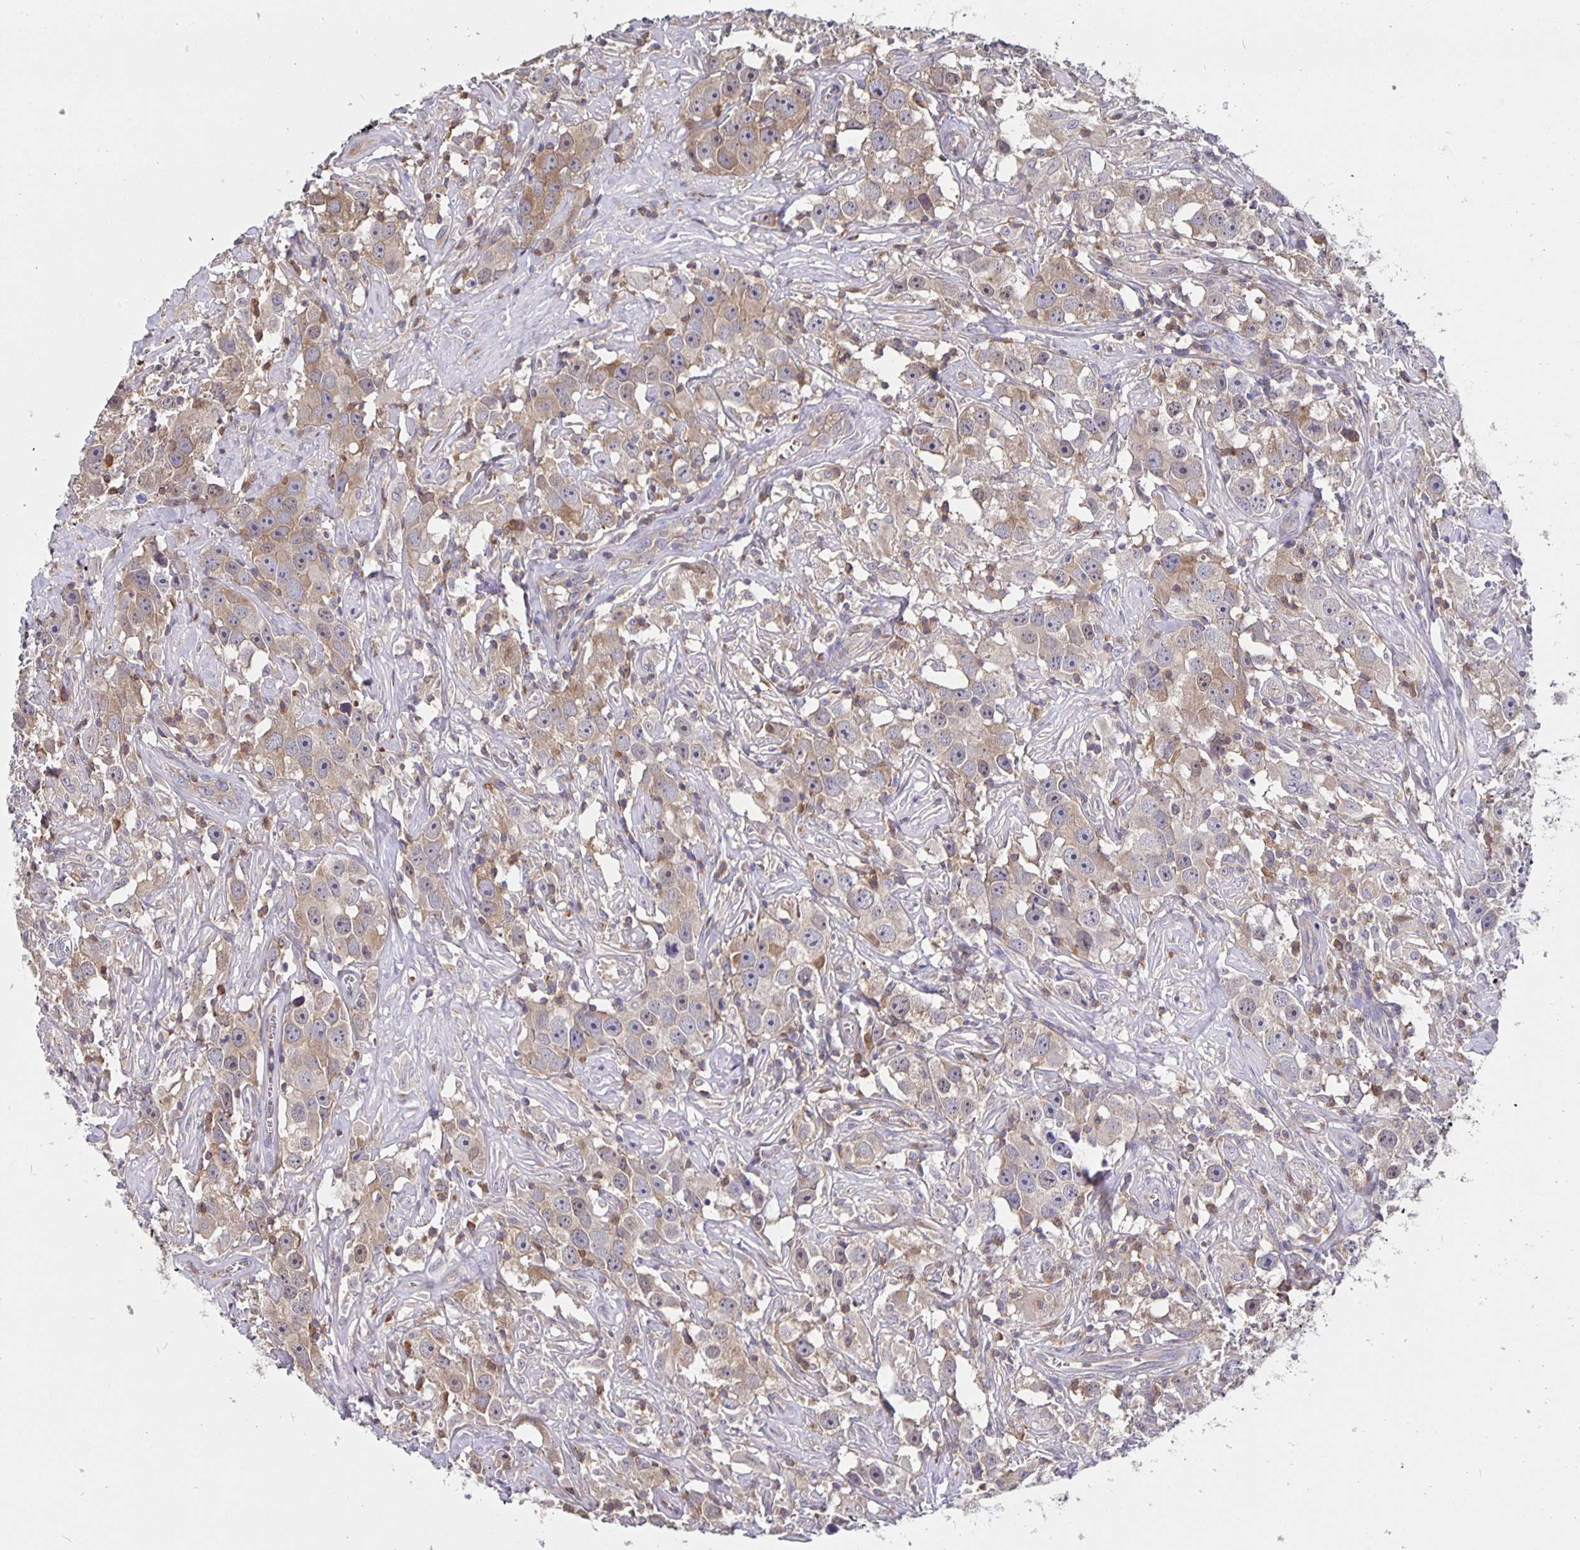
{"staining": {"intensity": "weak", "quantity": "25%-75%", "location": "cytoplasmic/membranous"}, "tissue": "testis cancer", "cell_type": "Tumor cells", "image_type": "cancer", "snomed": [{"axis": "morphology", "description": "Seminoma, NOS"}, {"axis": "topography", "description": "Testis"}], "caption": "A high-resolution image shows immunohistochemistry (IHC) staining of testis cancer, which exhibits weak cytoplasmic/membranous positivity in about 25%-75% of tumor cells.", "gene": "FEM1C", "patient": {"sex": "male", "age": 49}}